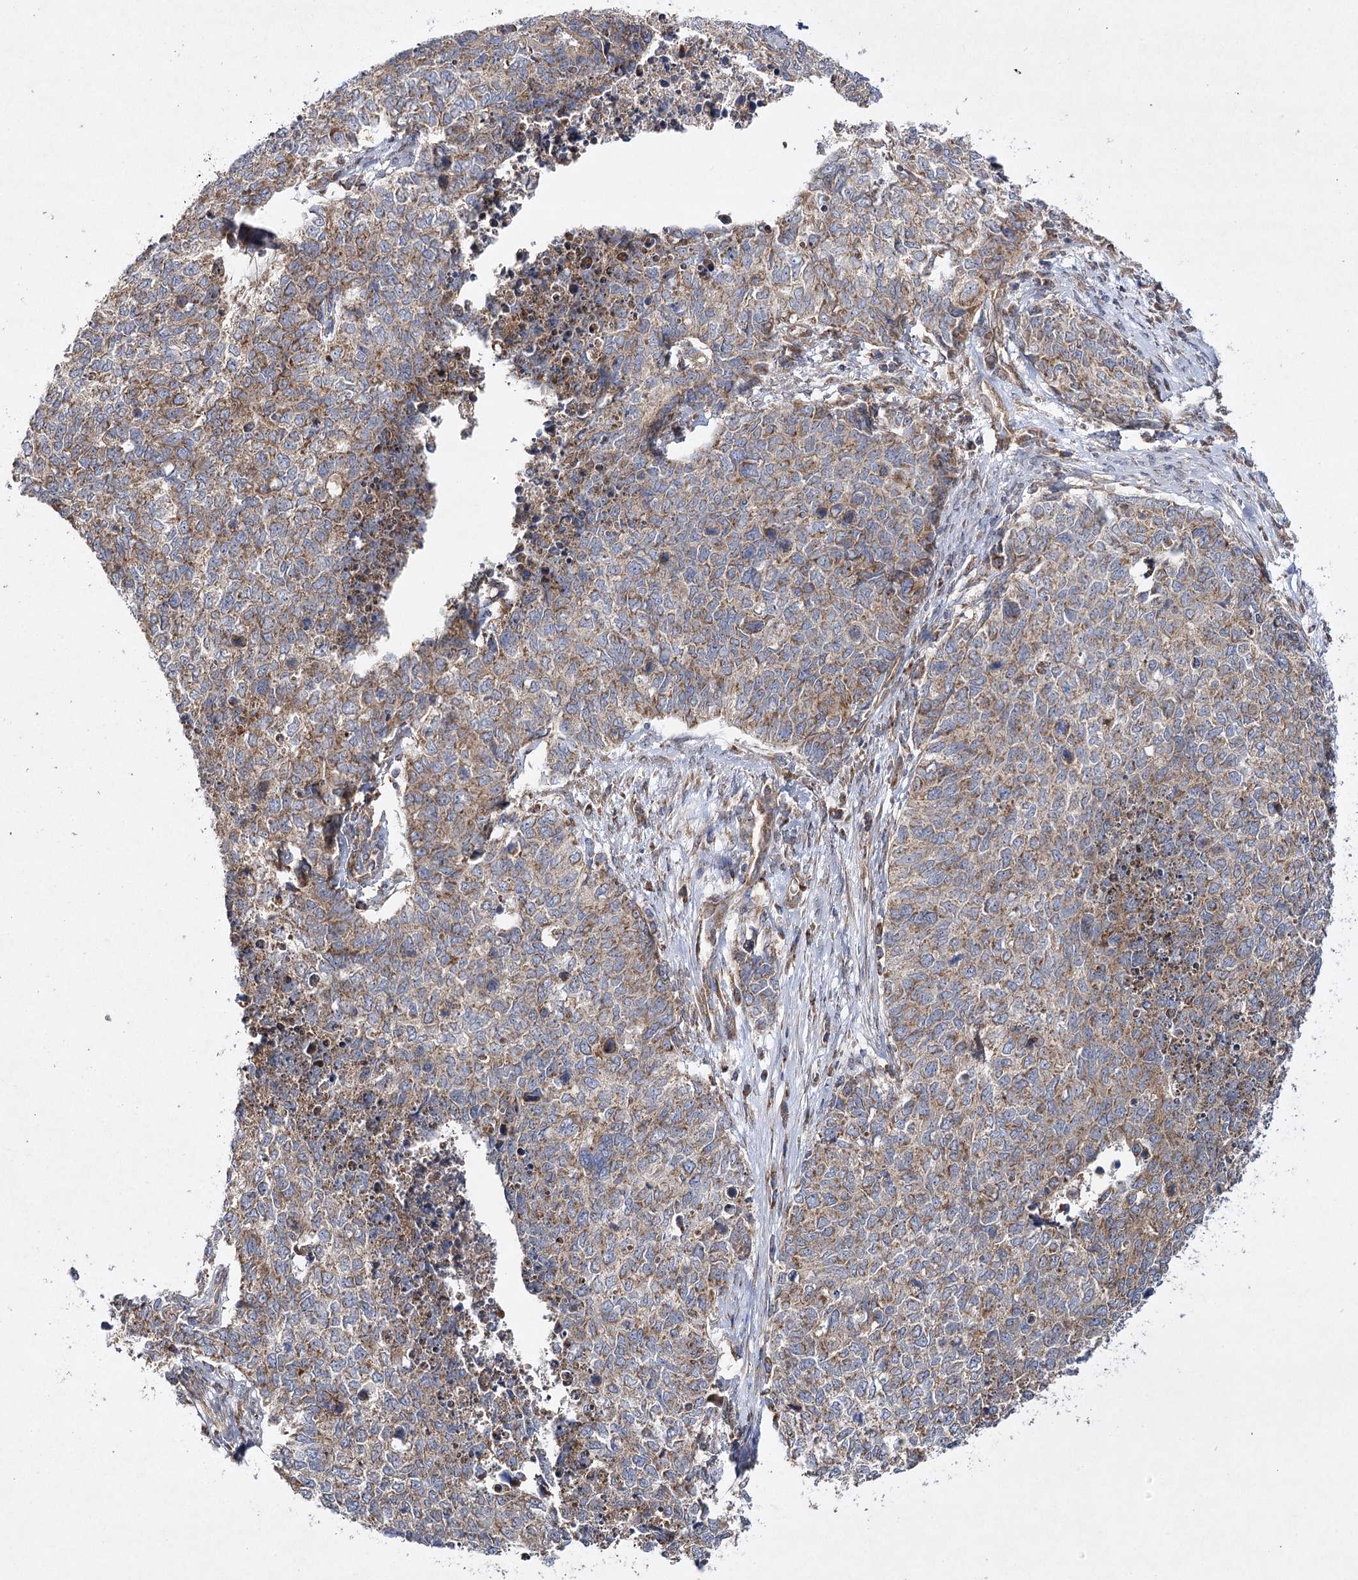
{"staining": {"intensity": "weak", "quantity": "25%-75%", "location": "cytoplasmic/membranous"}, "tissue": "cervical cancer", "cell_type": "Tumor cells", "image_type": "cancer", "snomed": [{"axis": "morphology", "description": "Squamous cell carcinoma, NOS"}, {"axis": "topography", "description": "Cervix"}], "caption": "Immunohistochemistry (DAB) staining of human cervical squamous cell carcinoma shows weak cytoplasmic/membranous protein expression in approximately 25%-75% of tumor cells. Nuclei are stained in blue.", "gene": "DNAJC13", "patient": {"sex": "female", "age": 63}}